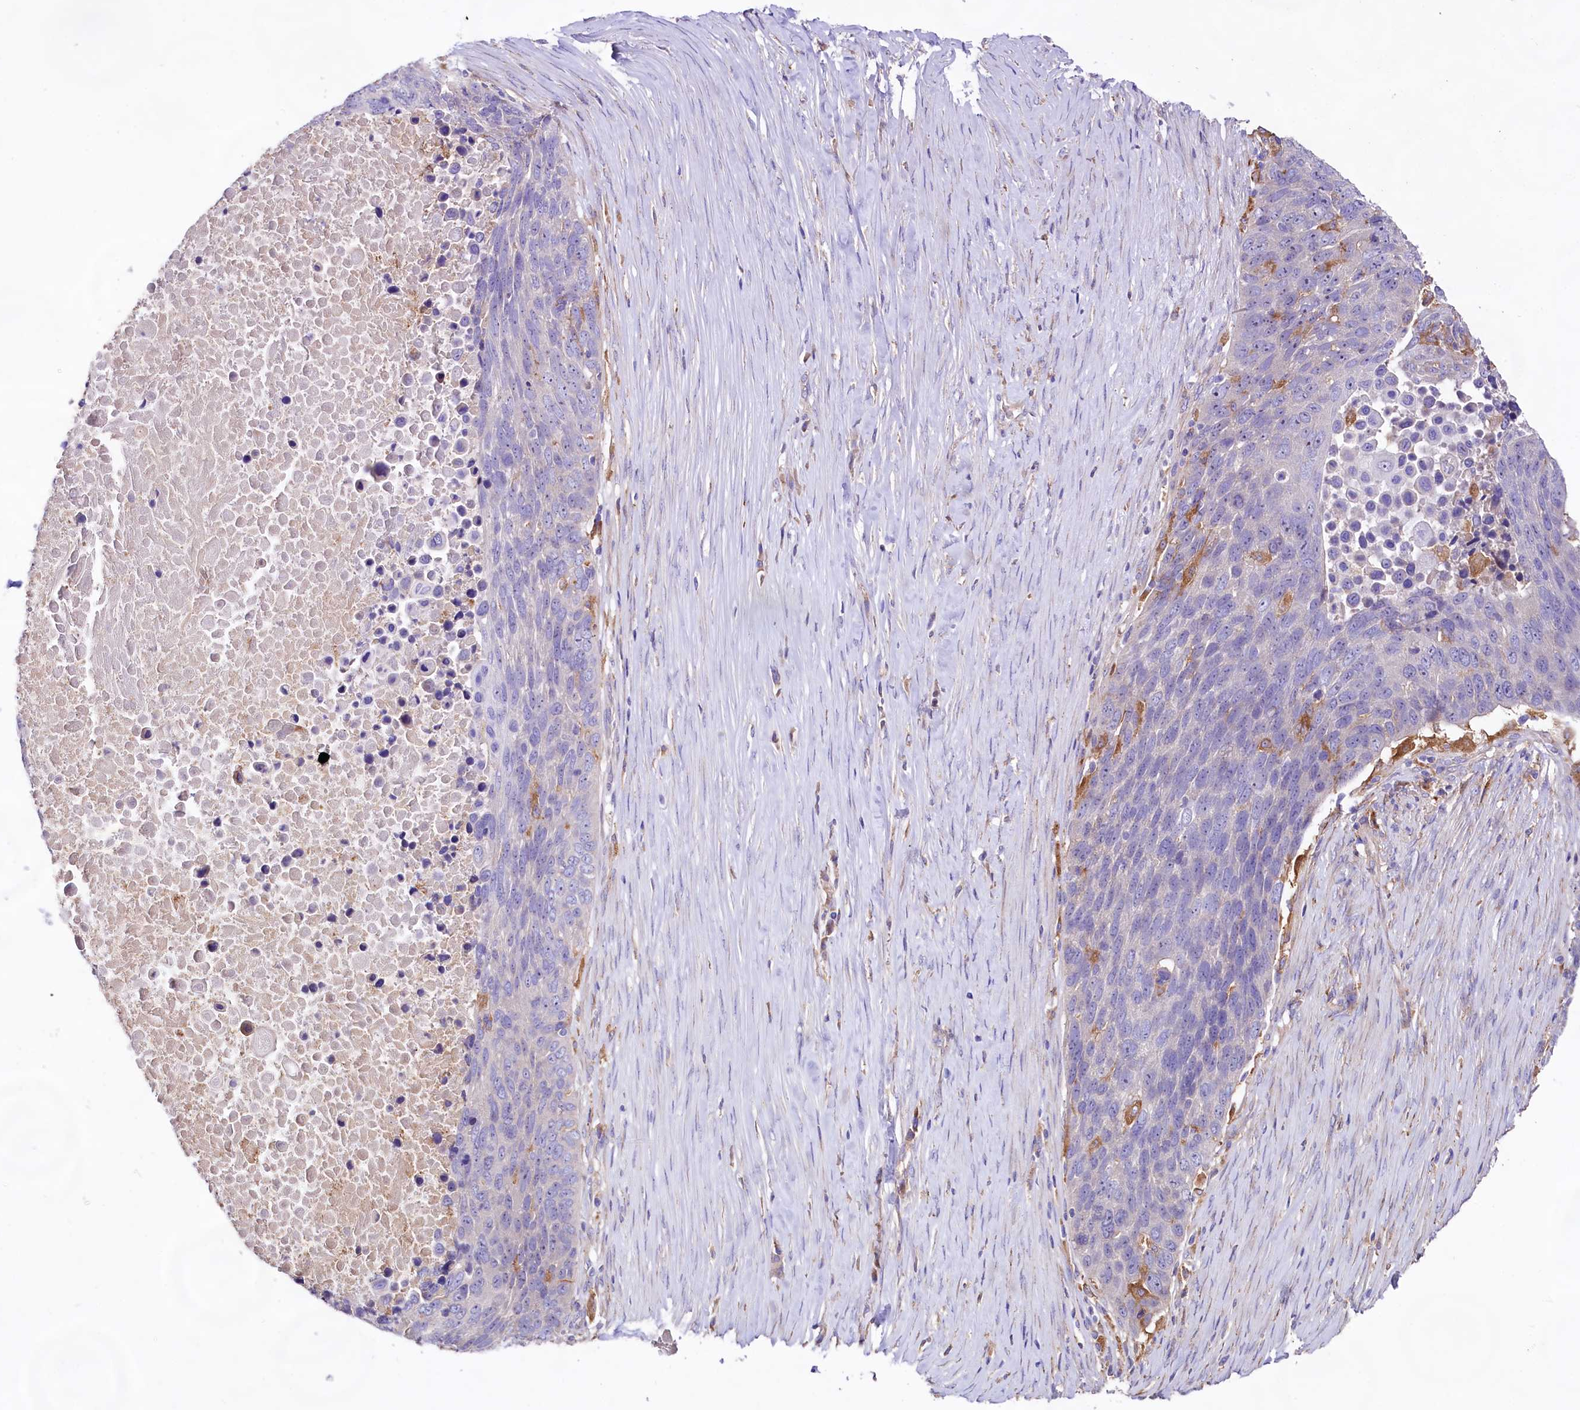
{"staining": {"intensity": "negative", "quantity": "none", "location": "none"}, "tissue": "lung cancer", "cell_type": "Tumor cells", "image_type": "cancer", "snomed": [{"axis": "morphology", "description": "Normal tissue, NOS"}, {"axis": "morphology", "description": "Squamous cell carcinoma, NOS"}, {"axis": "topography", "description": "Lymph node"}, {"axis": "topography", "description": "Lung"}], "caption": "Human lung cancer (squamous cell carcinoma) stained for a protein using IHC reveals no positivity in tumor cells.", "gene": "DMXL2", "patient": {"sex": "male", "age": 66}}